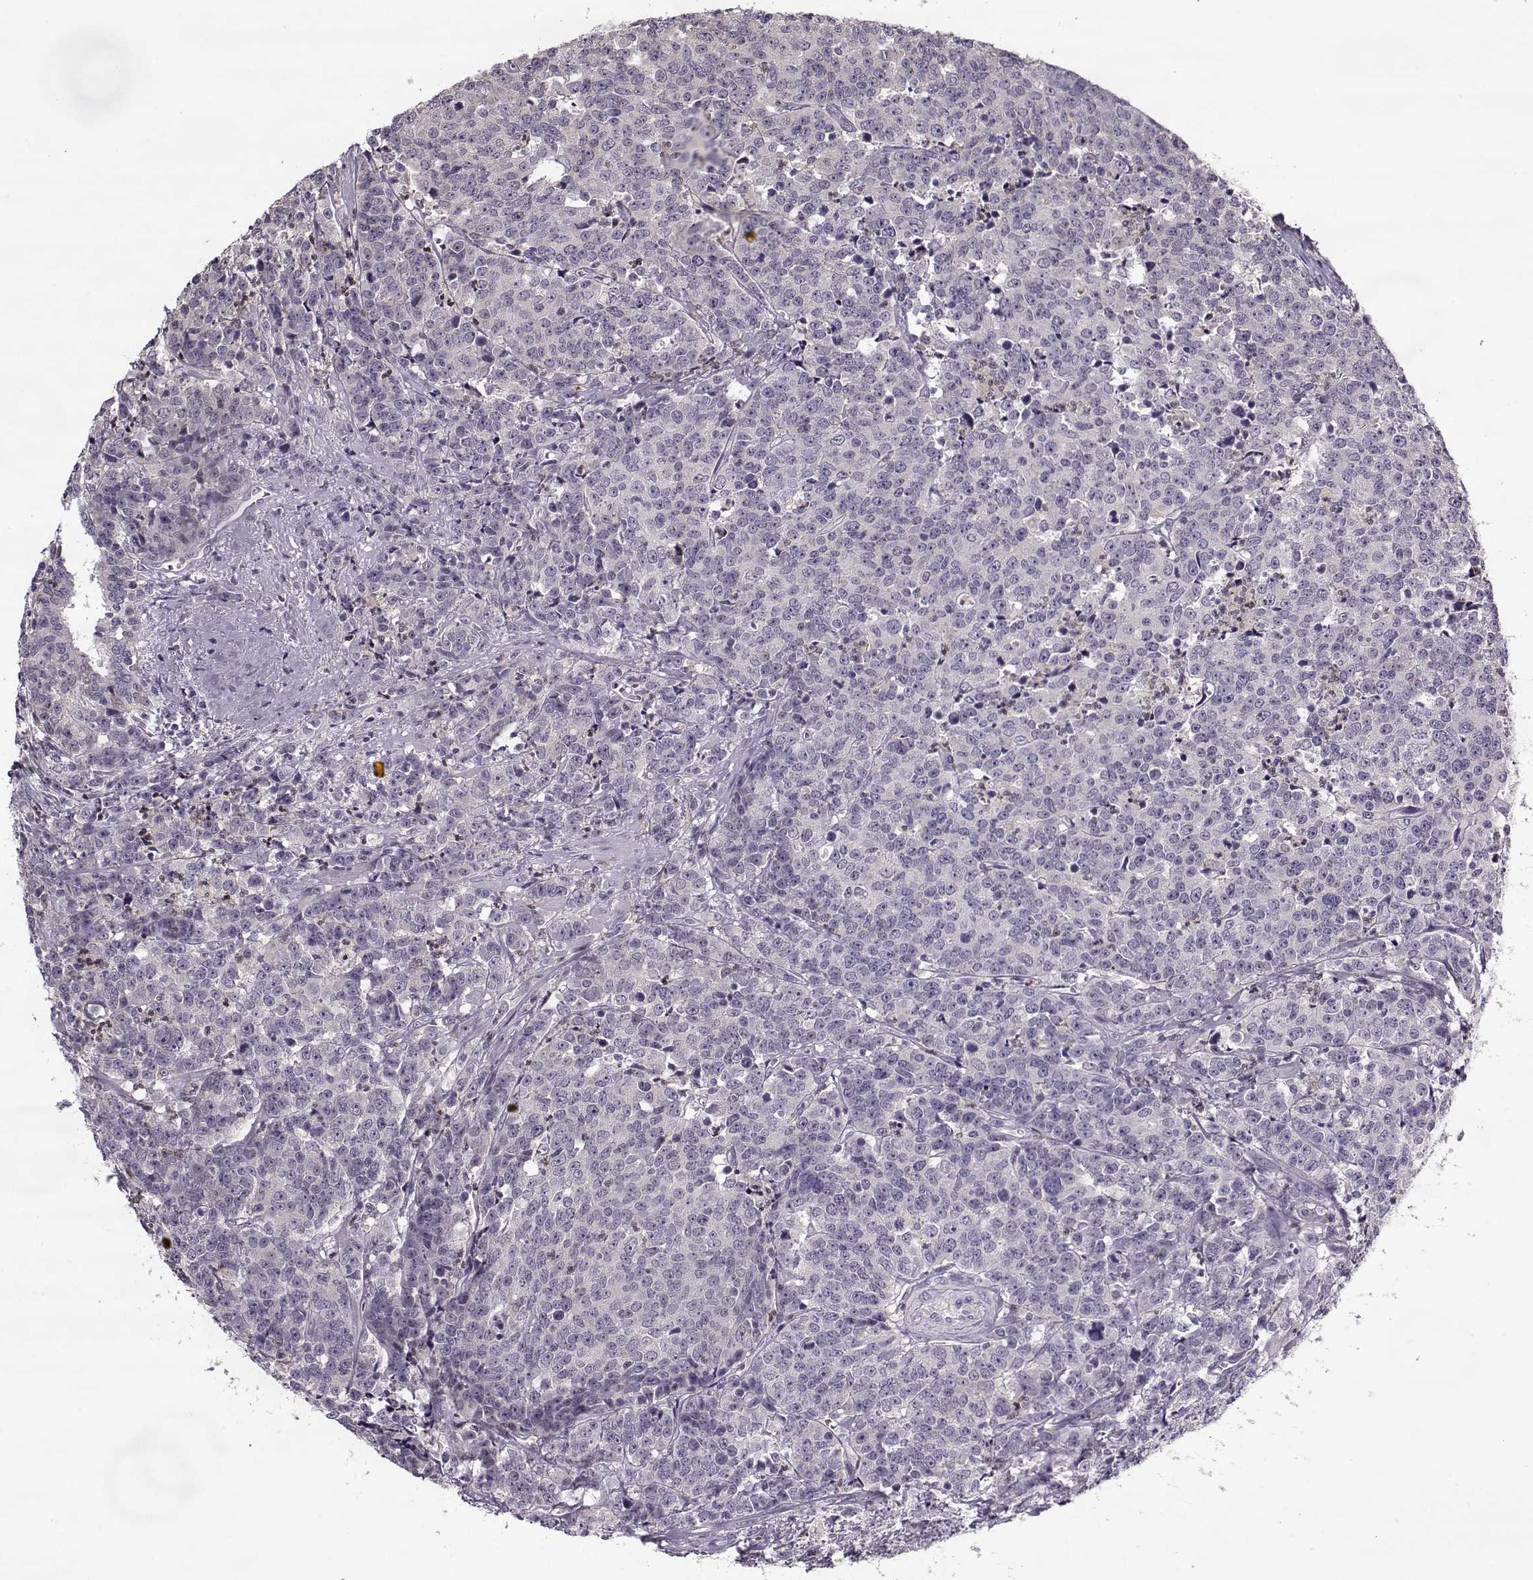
{"staining": {"intensity": "negative", "quantity": "none", "location": "none"}, "tissue": "prostate cancer", "cell_type": "Tumor cells", "image_type": "cancer", "snomed": [{"axis": "morphology", "description": "Adenocarcinoma, NOS"}, {"axis": "topography", "description": "Prostate"}], "caption": "Tumor cells show no significant positivity in prostate cancer.", "gene": "ACOT11", "patient": {"sex": "male", "age": 67}}